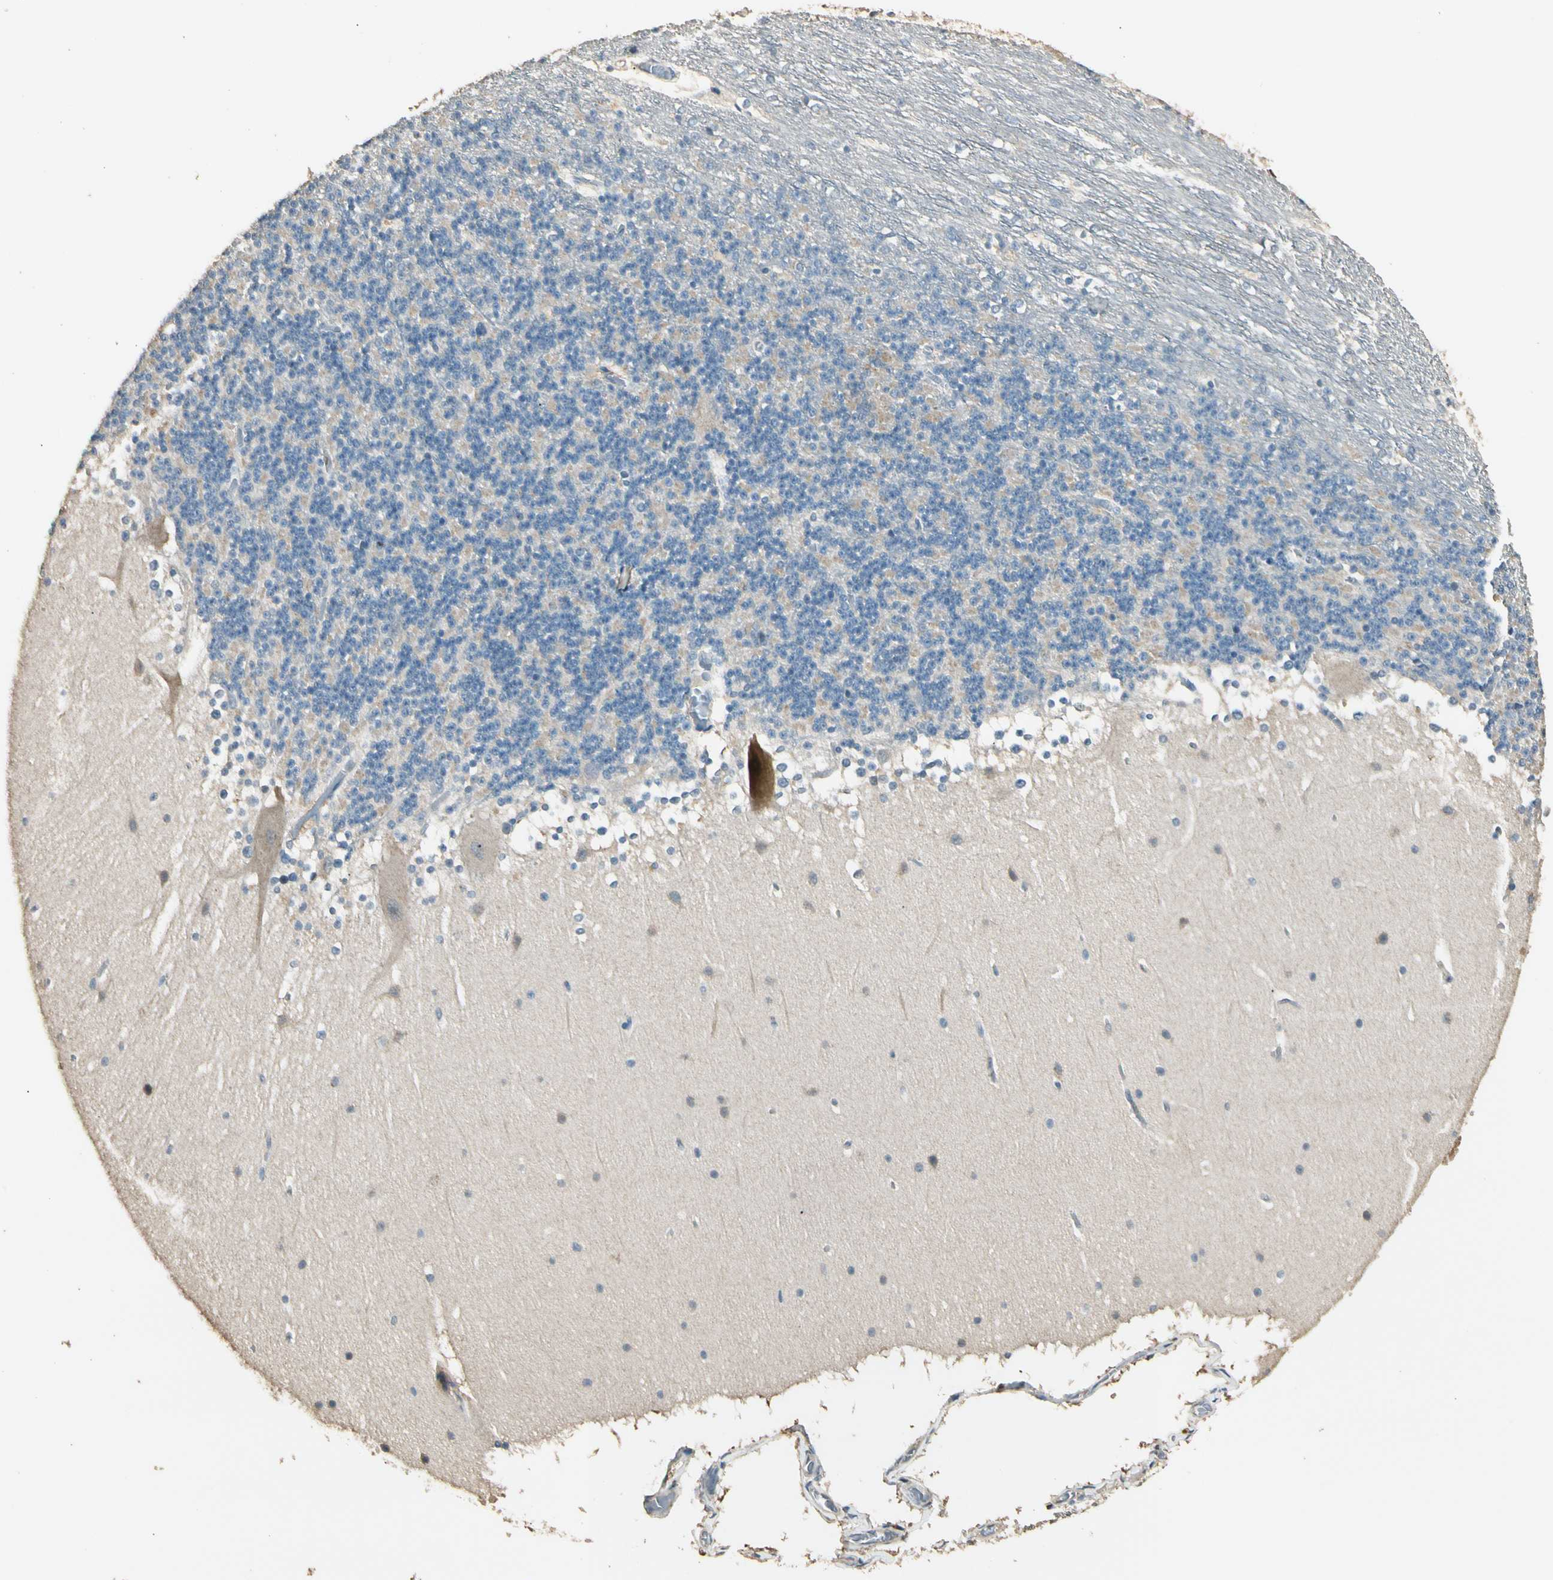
{"staining": {"intensity": "negative", "quantity": "none", "location": "none"}, "tissue": "cerebellum", "cell_type": "Cells in granular layer", "image_type": "normal", "snomed": [{"axis": "morphology", "description": "Normal tissue, NOS"}, {"axis": "topography", "description": "Cerebellum"}], "caption": "High power microscopy photomicrograph of an immunohistochemistry (IHC) micrograph of benign cerebellum, revealing no significant staining in cells in granular layer.", "gene": "MAP3K7", "patient": {"sex": "female", "age": 19}}